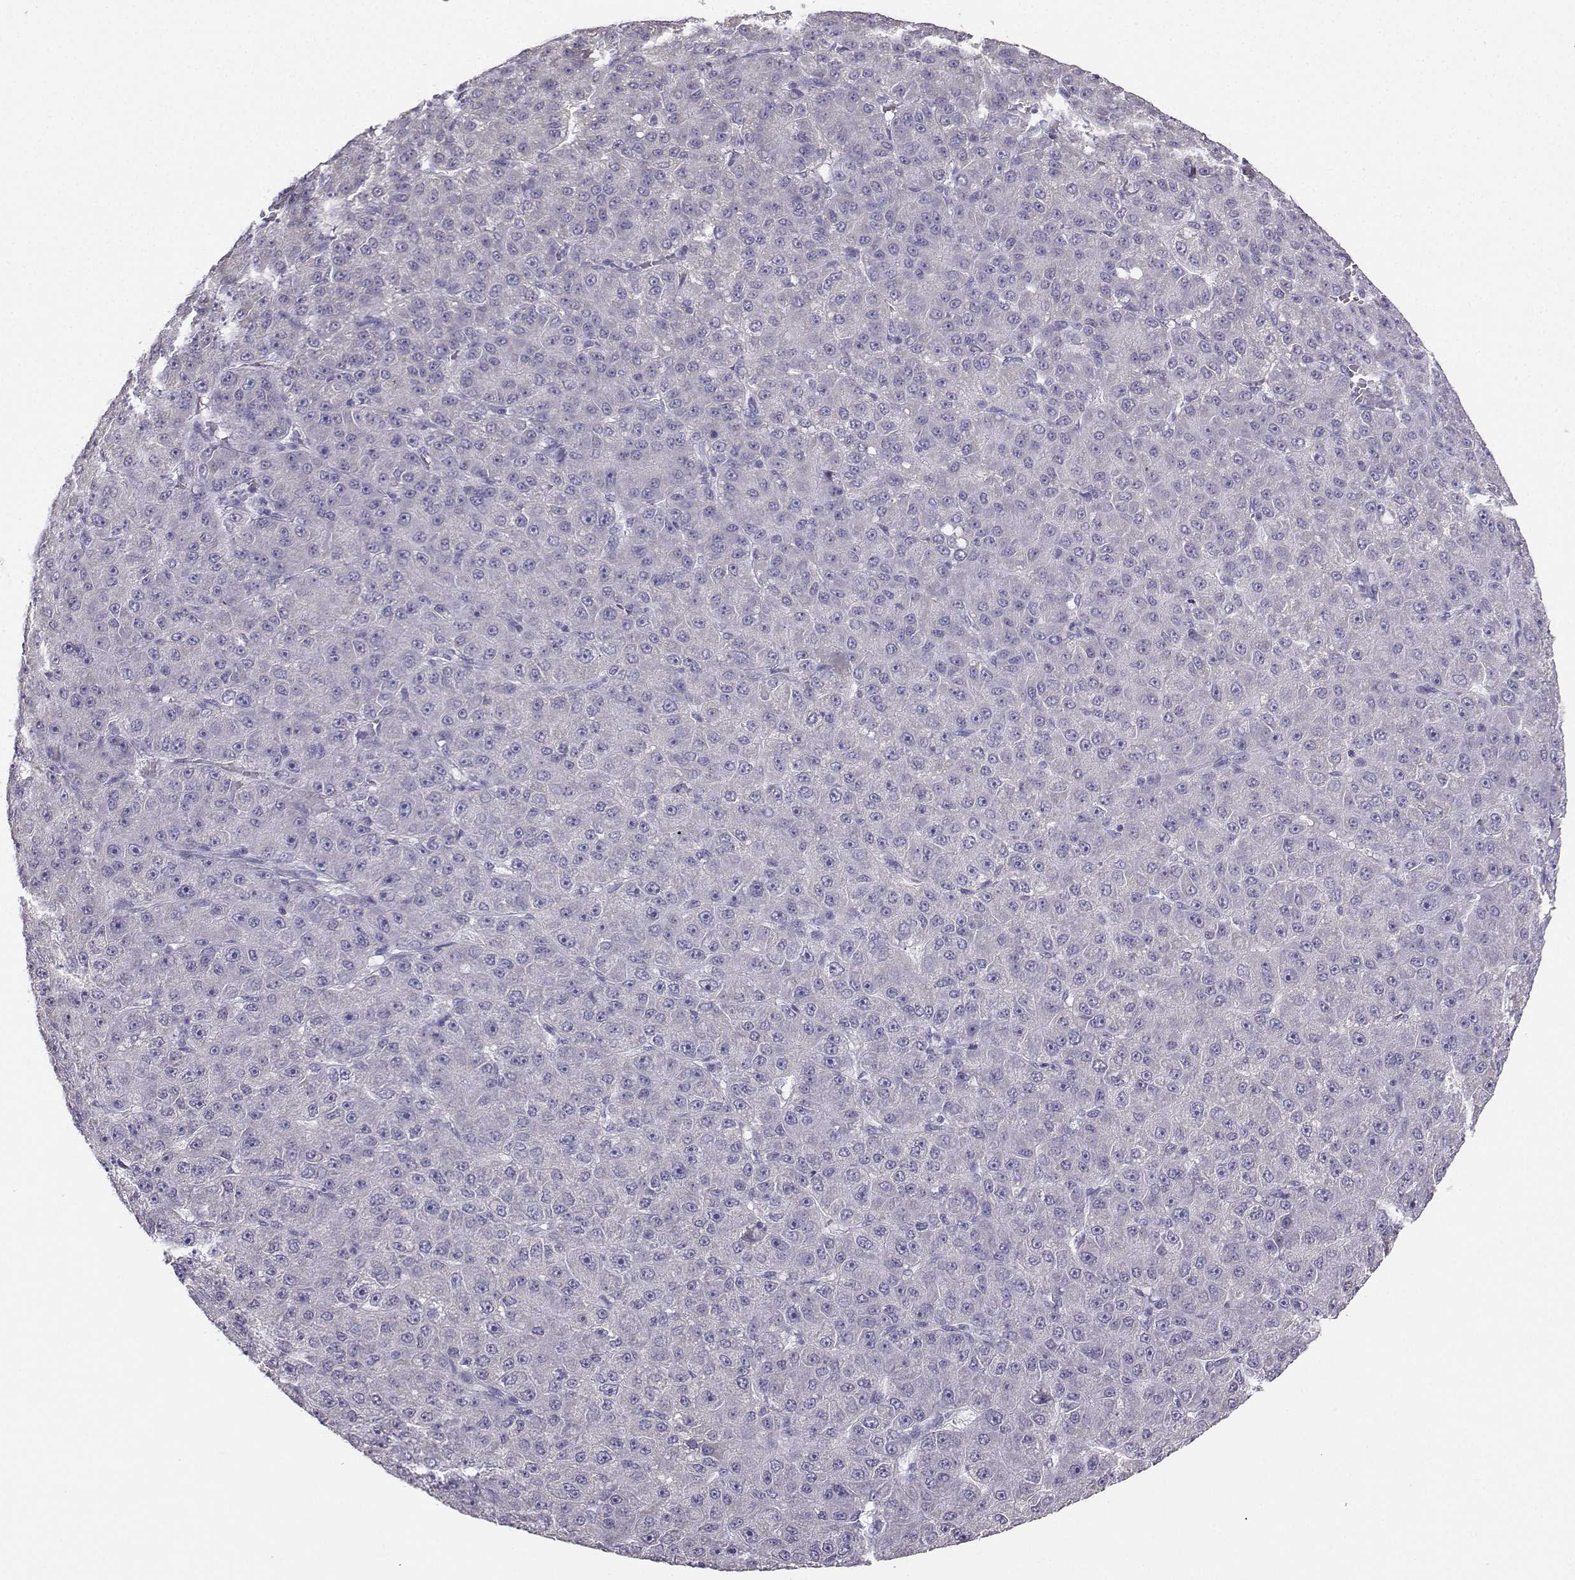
{"staining": {"intensity": "negative", "quantity": "none", "location": "none"}, "tissue": "liver cancer", "cell_type": "Tumor cells", "image_type": "cancer", "snomed": [{"axis": "morphology", "description": "Carcinoma, Hepatocellular, NOS"}, {"axis": "topography", "description": "Liver"}], "caption": "An immunohistochemistry (IHC) micrograph of hepatocellular carcinoma (liver) is shown. There is no staining in tumor cells of hepatocellular carcinoma (liver). (DAB (3,3'-diaminobenzidine) IHC visualized using brightfield microscopy, high magnification).", "gene": "AVP", "patient": {"sex": "male", "age": 67}}